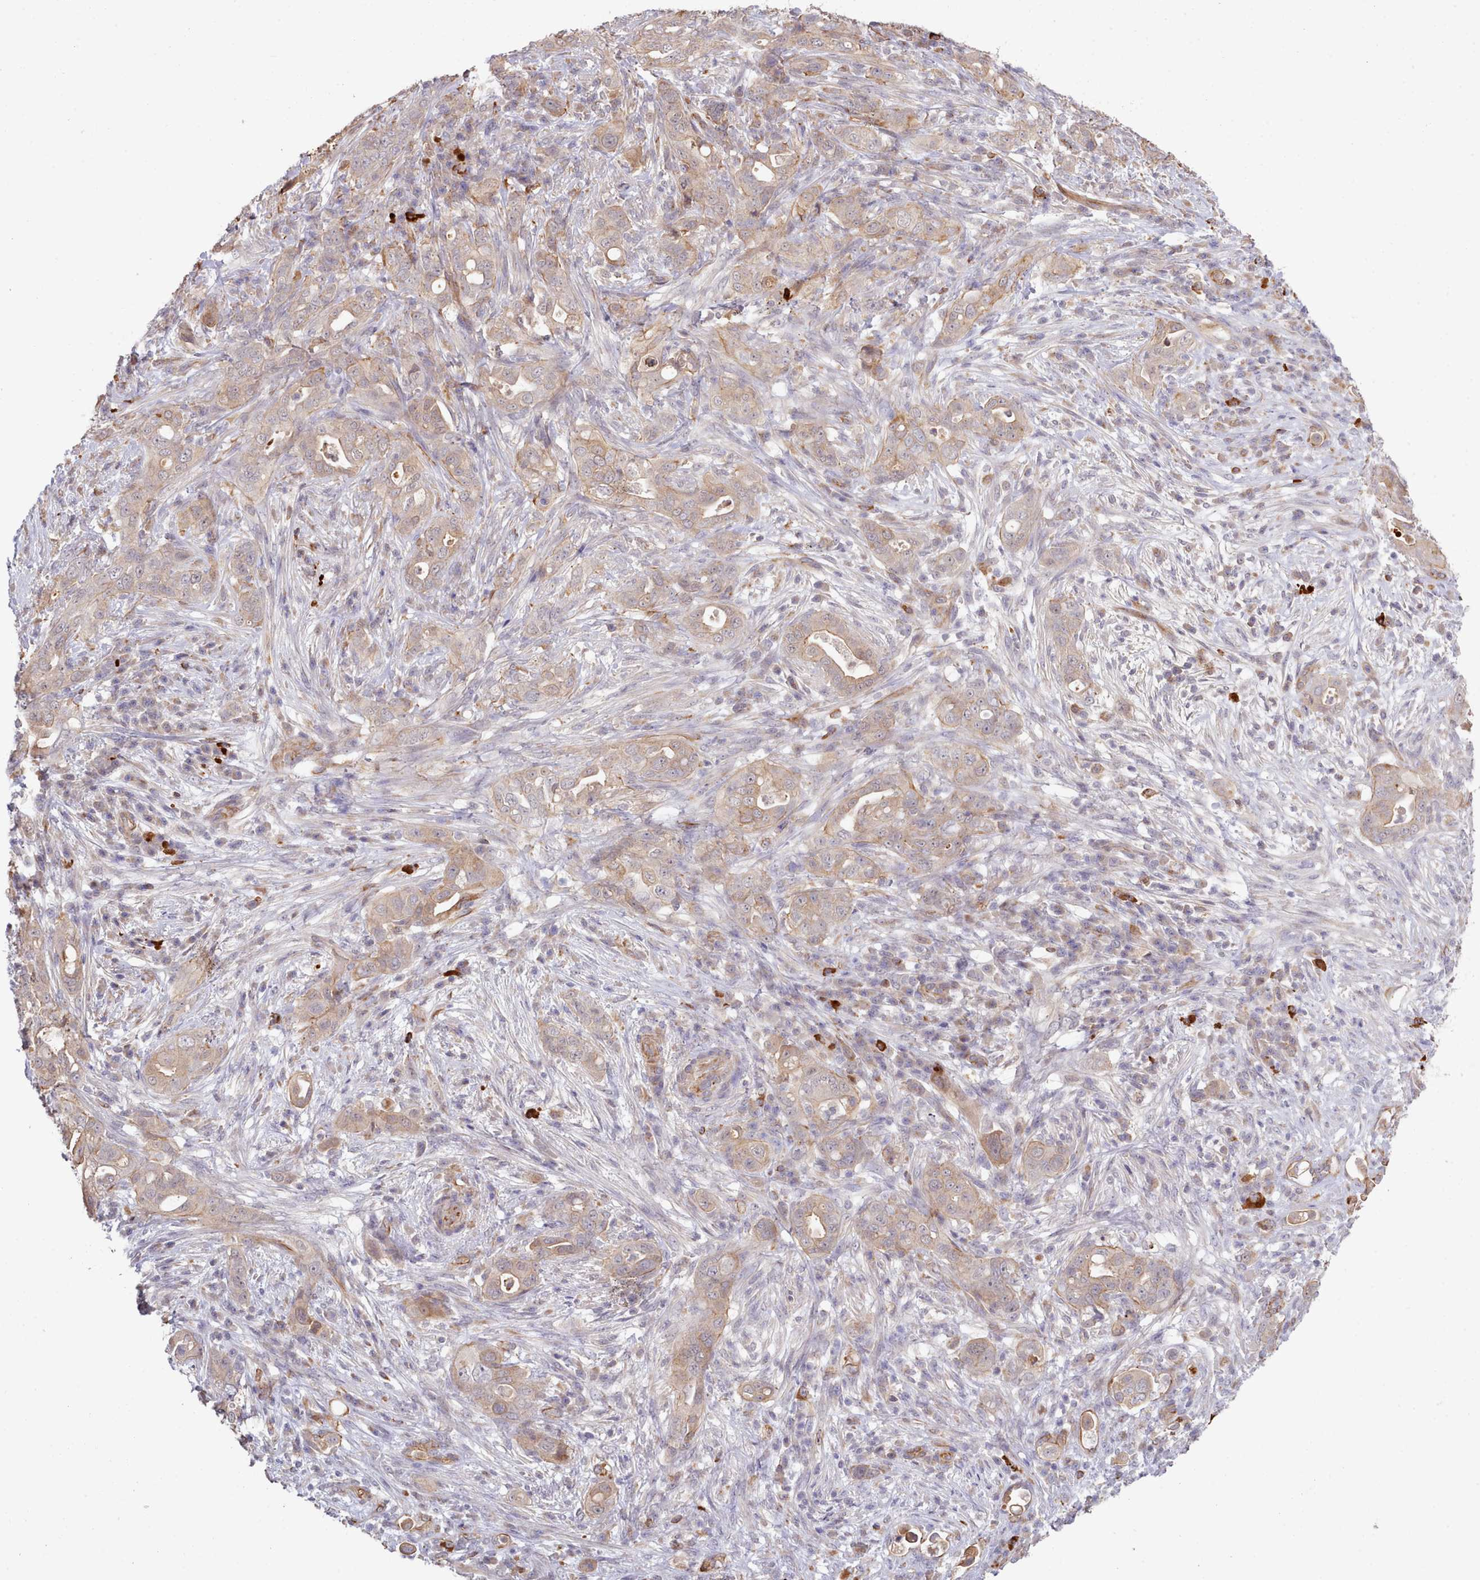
{"staining": {"intensity": "weak", "quantity": ">75%", "location": "cytoplasmic/membranous"}, "tissue": "pancreatic cancer", "cell_type": "Tumor cells", "image_type": "cancer", "snomed": [{"axis": "morphology", "description": "Normal tissue, NOS"}, {"axis": "morphology", "description": "Adenocarcinoma, NOS"}, {"axis": "topography", "description": "Lymph node"}, {"axis": "topography", "description": "Pancreas"}], "caption": "Tumor cells demonstrate low levels of weak cytoplasmic/membranous expression in about >75% of cells in adenocarcinoma (pancreatic).", "gene": "ZC3H13", "patient": {"sex": "female", "age": 67}}